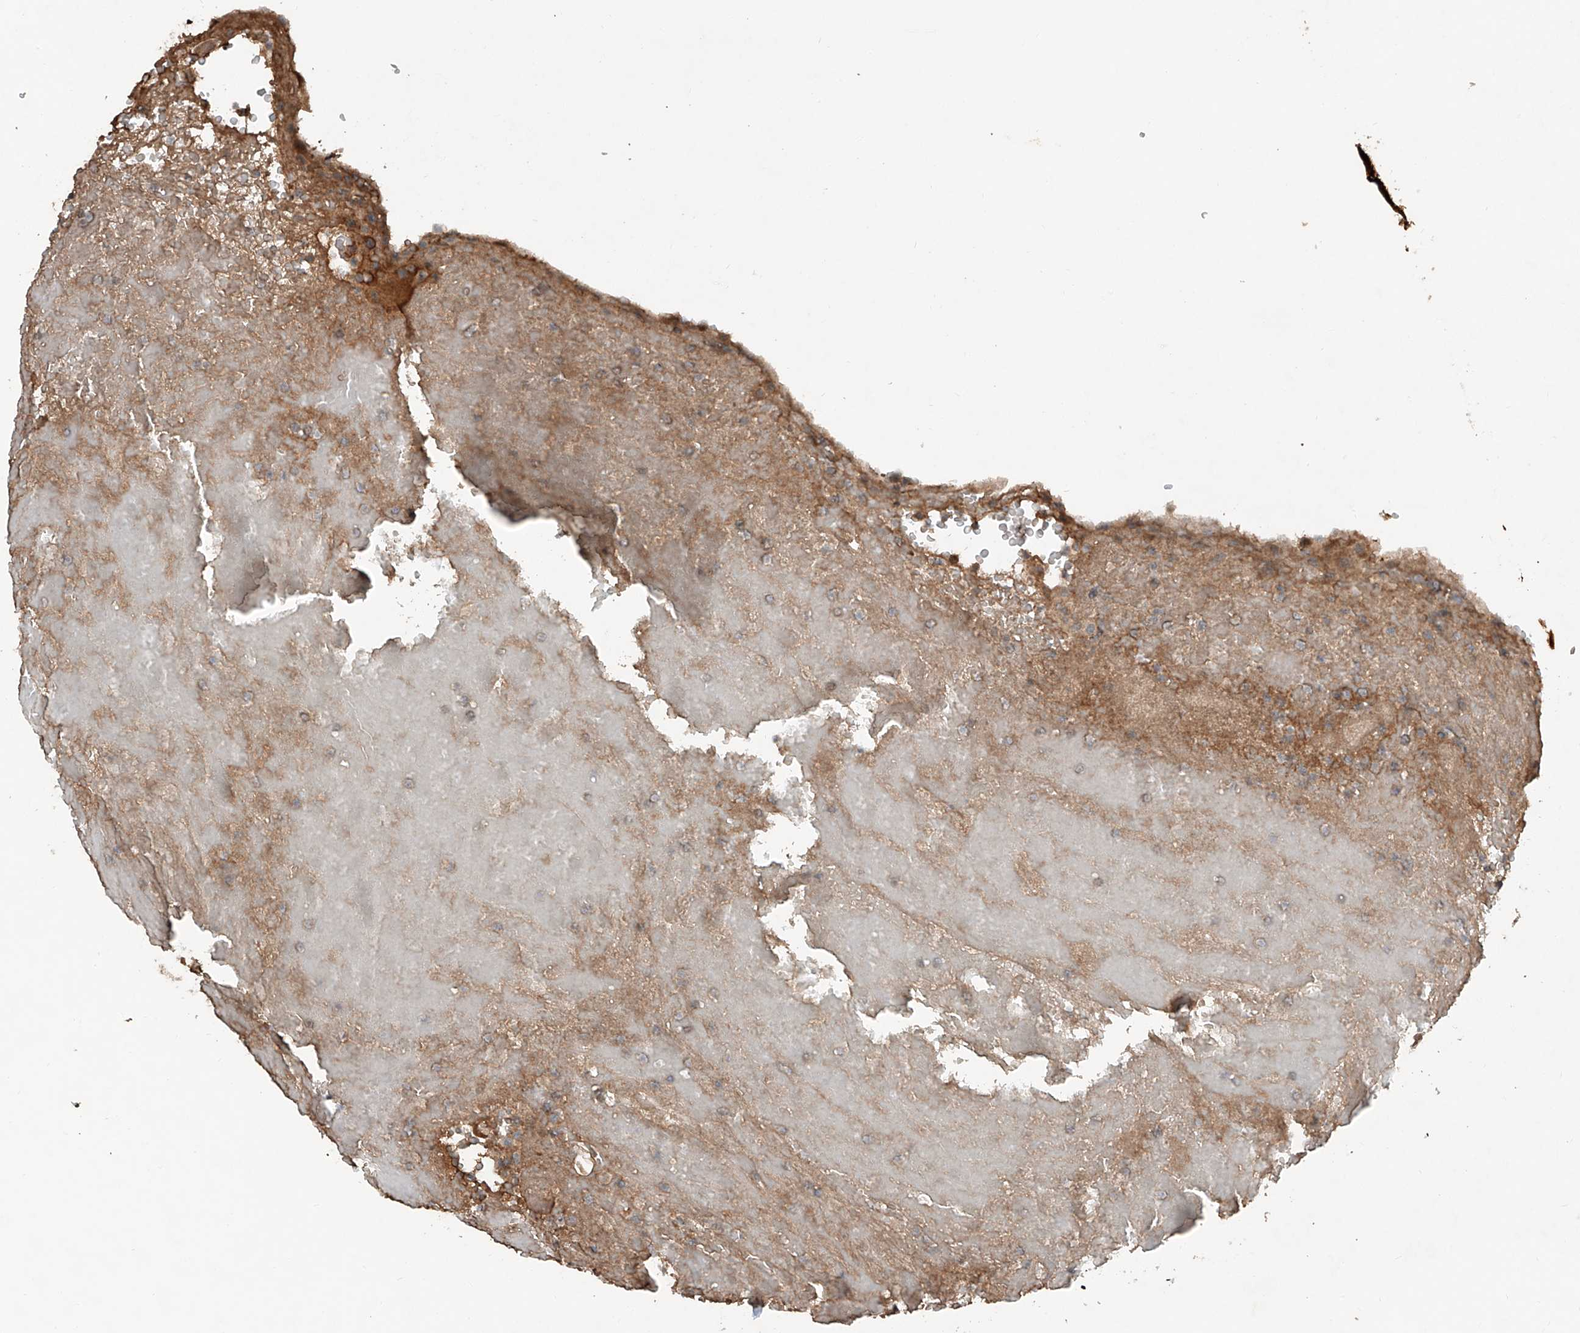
{"staining": {"intensity": "strong", "quantity": ">75%", "location": "cytoplasmic/membranous"}, "tissue": "thyroid cancer", "cell_type": "Tumor cells", "image_type": "cancer", "snomed": [{"axis": "morphology", "description": "Papillary adenocarcinoma, NOS"}, {"axis": "topography", "description": "Thyroid gland"}], "caption": "DAB (3,3'-diaminobenzidine) immunohistochemical staining of thyroid cancer exhibits strong cytoplasmic/membranous protein expression in approximately >75% of tumor cells.", "gene": "ADAM23", "patient": {"sex": "male", "age": 77}}